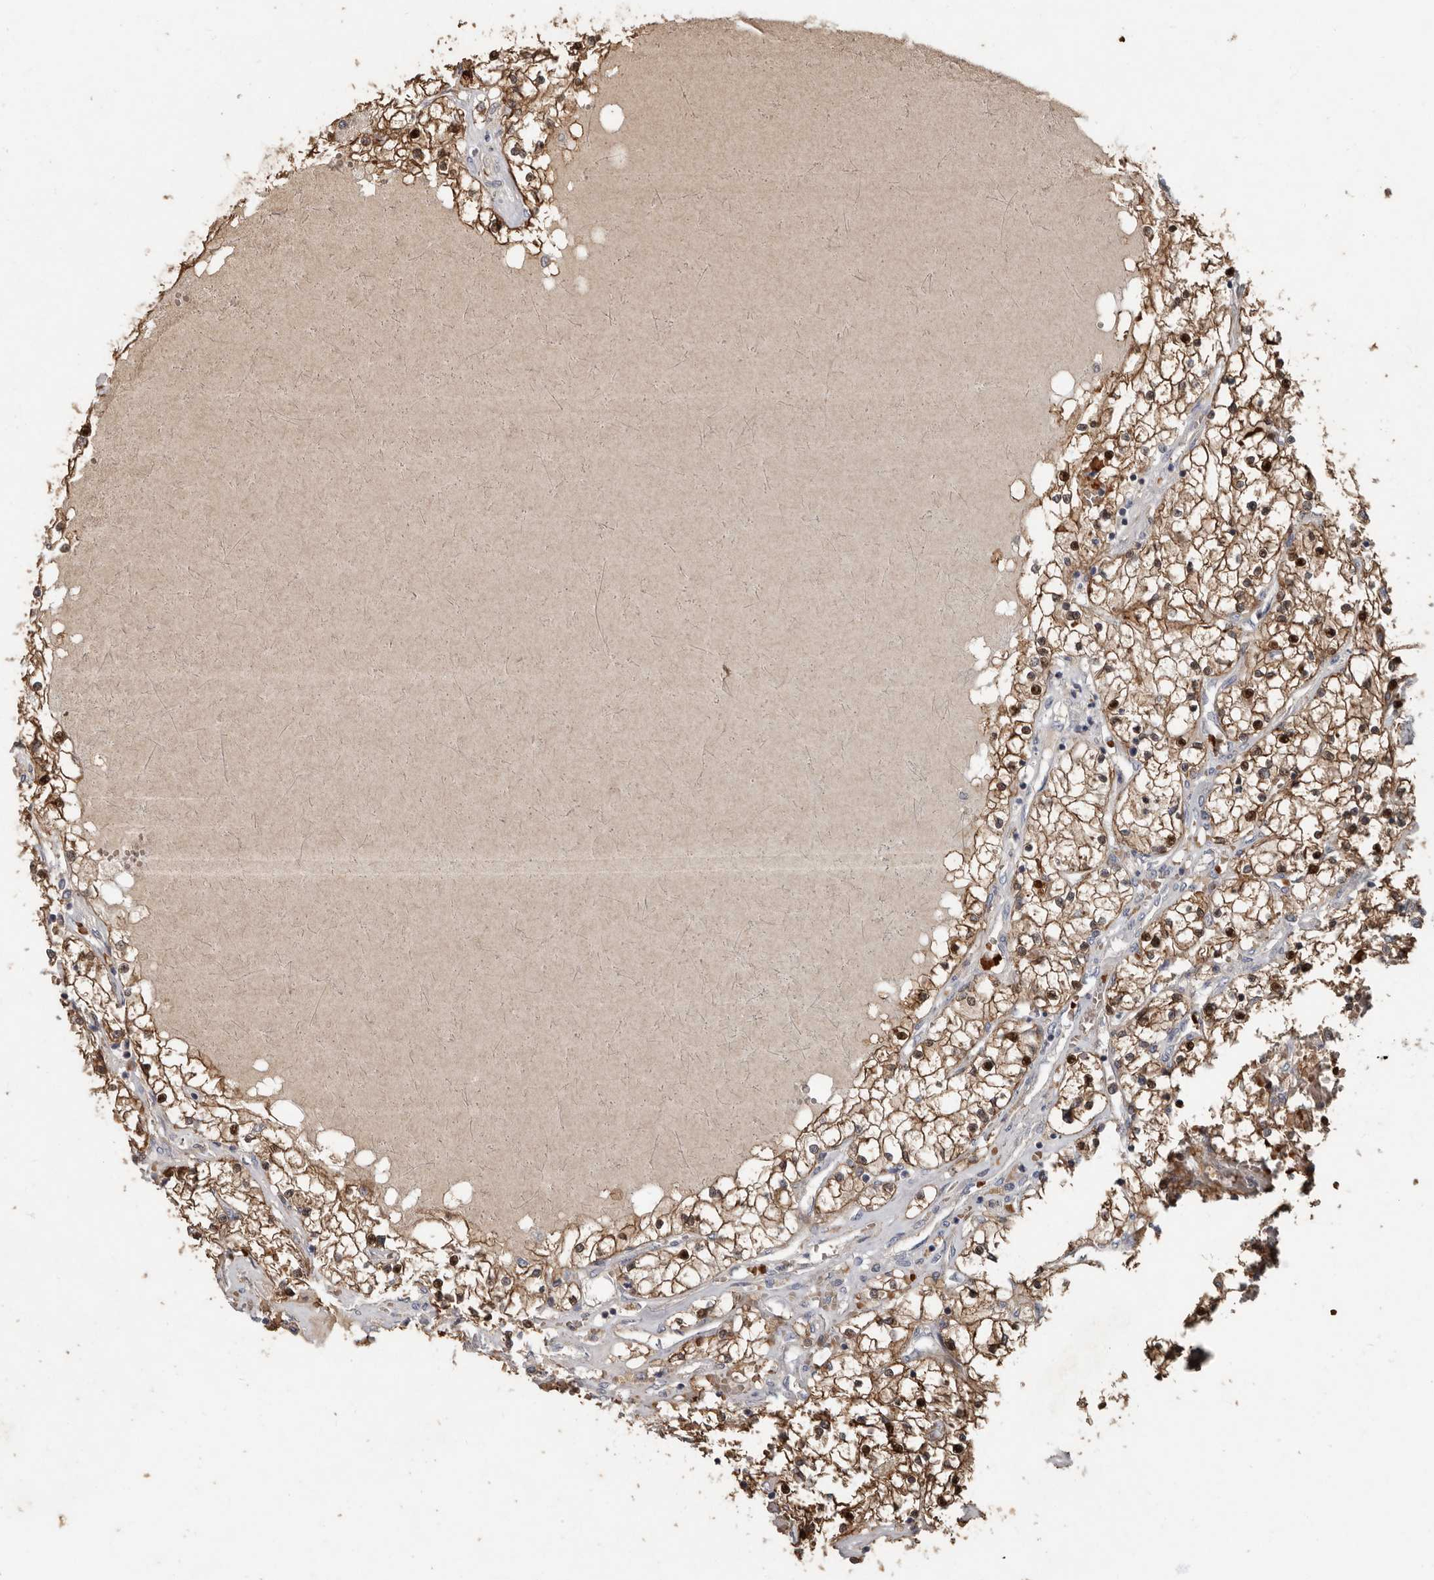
{"staining": {"intensity": "moderate", "quantity": ">75%", "location": "cytoplasmic/membranous,nuclear"}, "tissue": "renal cancer", "cell_type": "Tumor cells", "image_type": "cancer", "snomed": [{"axis": "morphology", "description": "Normal tissue, NOS"}, {"axis": "morphology", "description": "Adenocarcinoma, NOS"}, {"axis": "topography", "description": "Kidney"}], "caption": "Protein expression analysis of adenocarcinoma (renal) exhibits moderate cytoplasmic/membranous and nuclear expression in approximately >75% of tumor cells.", "gene": "KIF26B", "patient": {"sex": "male", "age": 68}}